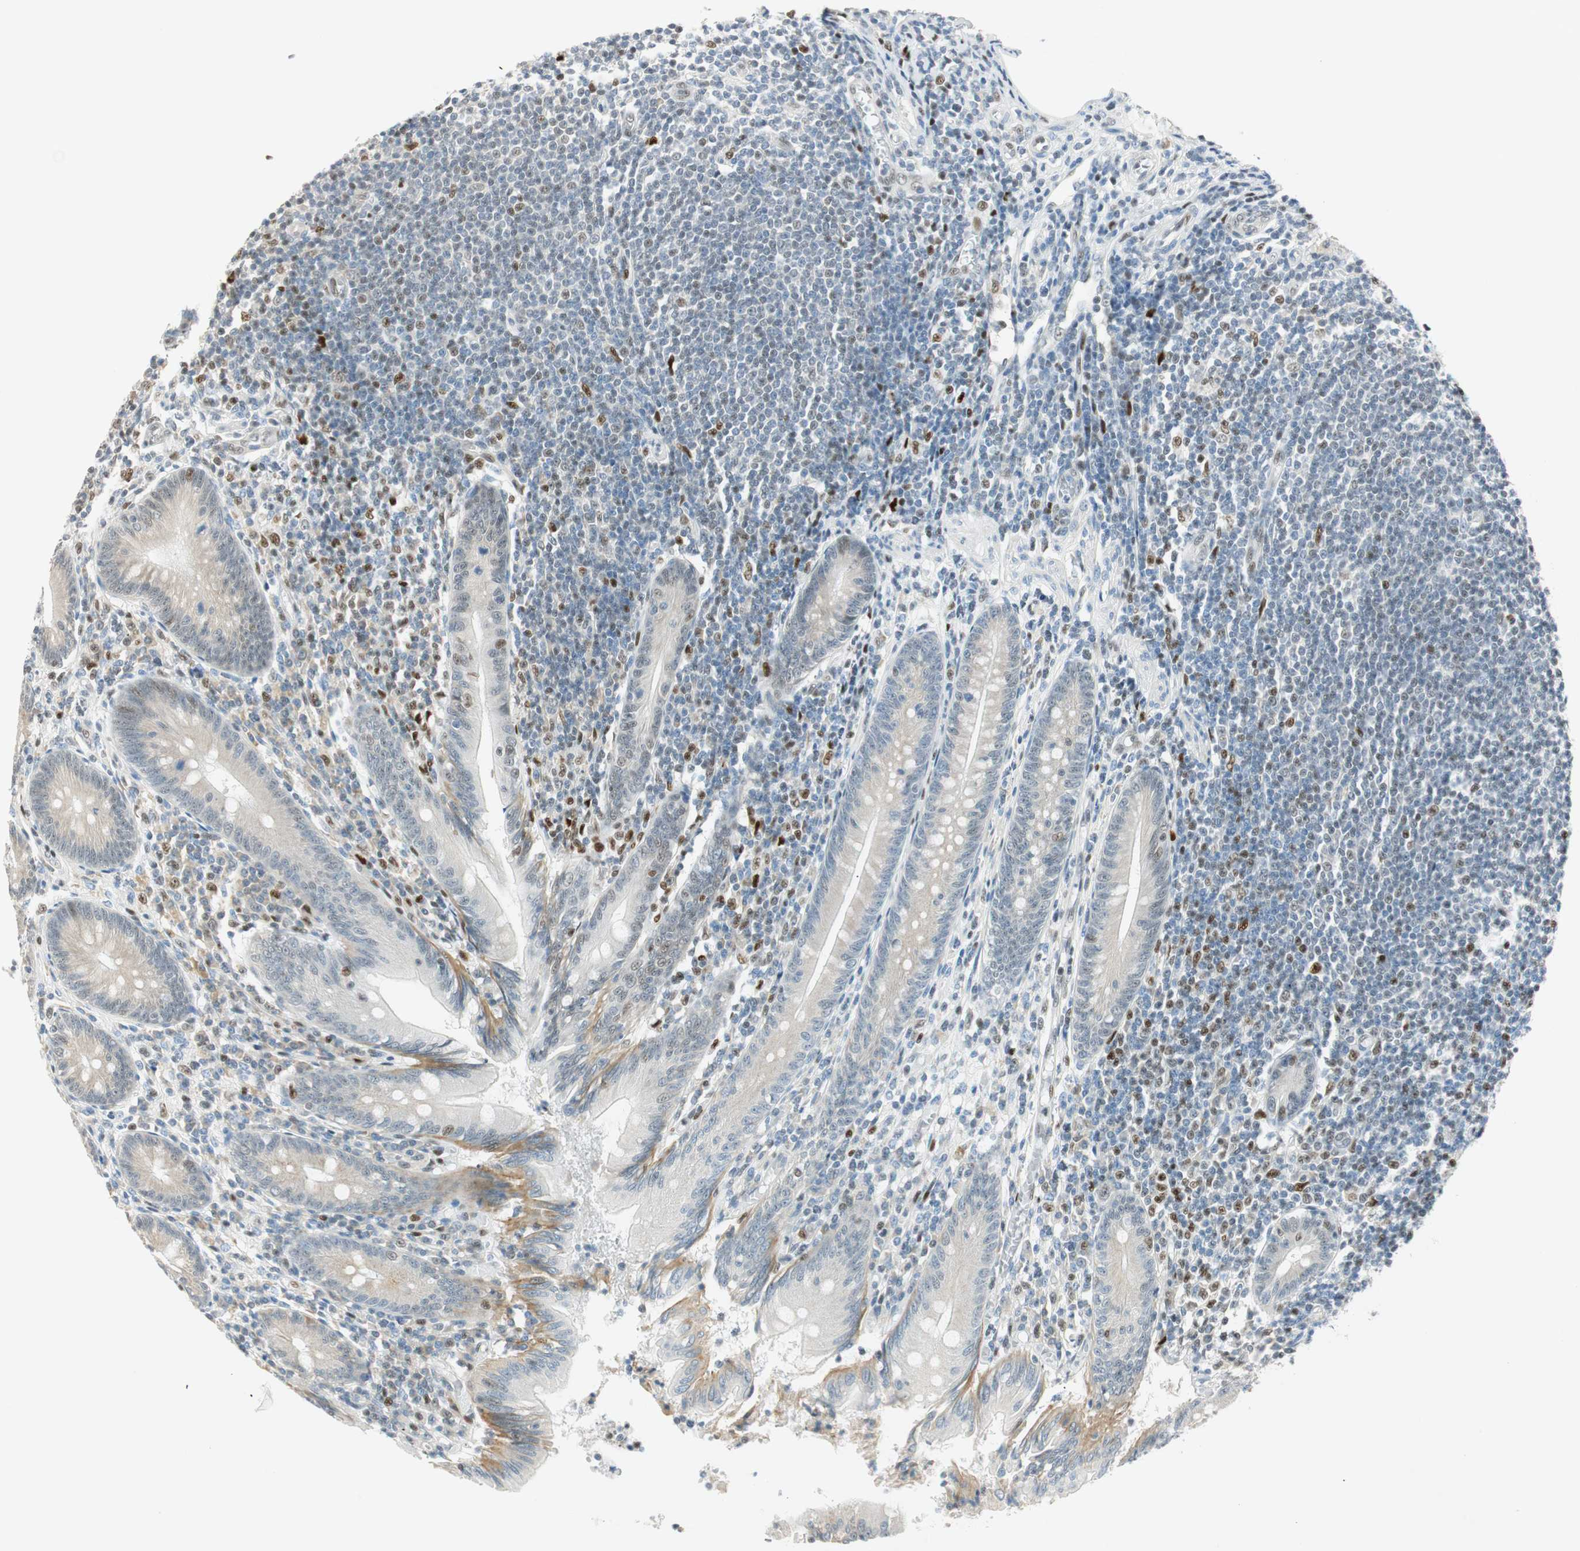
{"staining": {"intensity": "weak", "quantity": "<25%", "location": "cytoplasmic/membranous"}, "tissue": "appendix", "cell_type": "Glandular cells", "image_type": "normal", "snomed": [{"axis": "morphology", "description": "Normal tissue, NOS"}, {"axis": "morphology", "description": "Inflammation, NOS"}, {"axis": "topography", "description": "Appendix"}], "caption": "Micrograph shows no protein staining in glandular cells of benign appendix. Brightfield microscopy of IHC stained with DAB (3,3'-diaminobenzidine) (brown) and hematoxylin (blue), captured at high magnification.", "gene": "MSX2", "patient": {"sex": "male", "age": 46}}